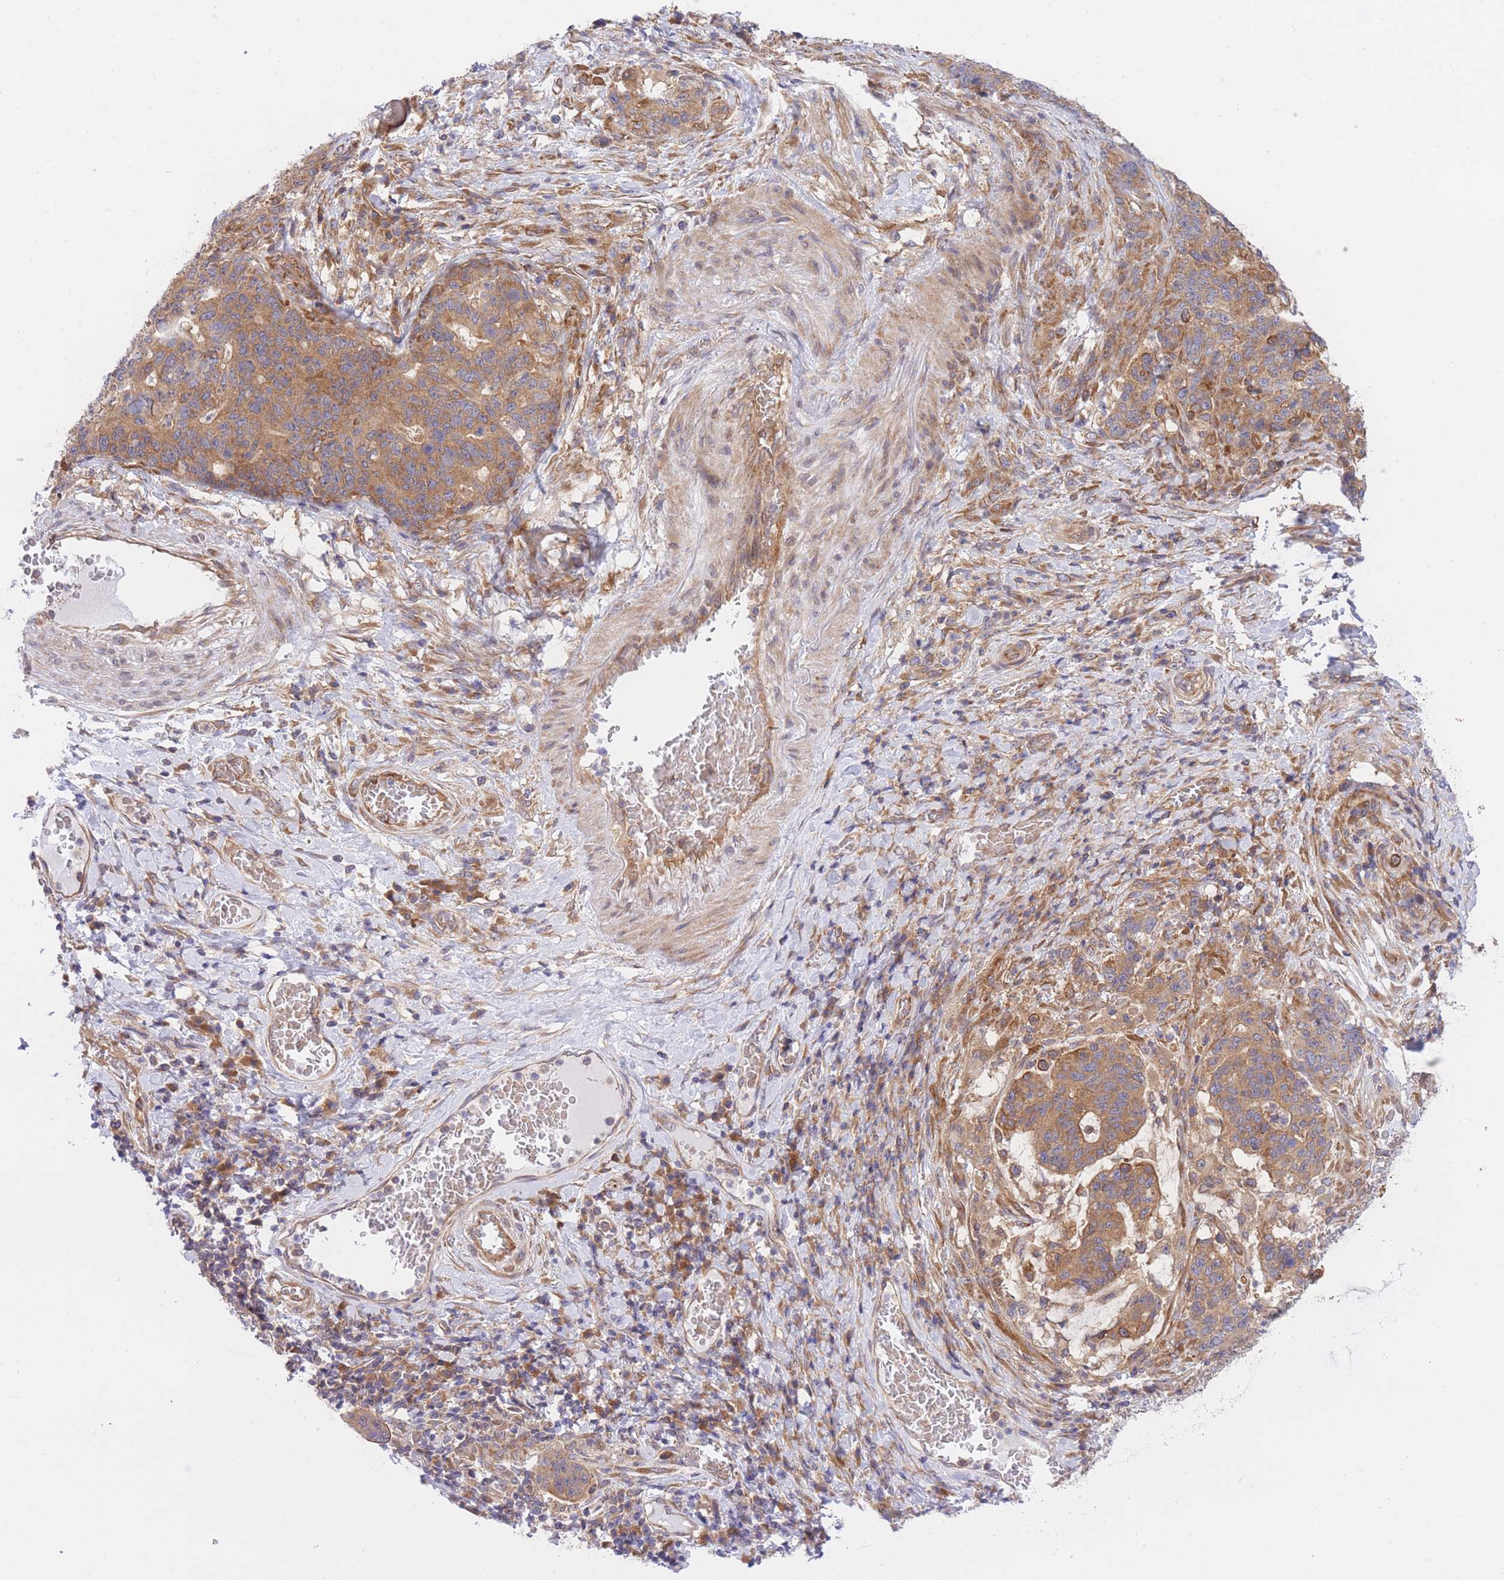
{"staining": {"intensity": "moderate", "quantity": ">75%", "location": "cytoplasmic/membranous"}, "tissue": "stomach cancer", "cell_type": "Tumor cells", "image_type": "cancer", "snomed": [{"axis": "morphology", "description": "Normal tissue, NOS"}, {"axis": "morphology", "description": "Adenocarcinoma, NOS"}, {"axis": "topography", "description": "Stomach"}], "caption": "Stomach adenocarcinoma stained with immunohistochemistry (IHC) demonstrates moderate cytoplasmic/membranous staining in approximately >75% of tumor cells.", "gene": "EIF2B2", "patient": {"sex": "female", "age": 64}}